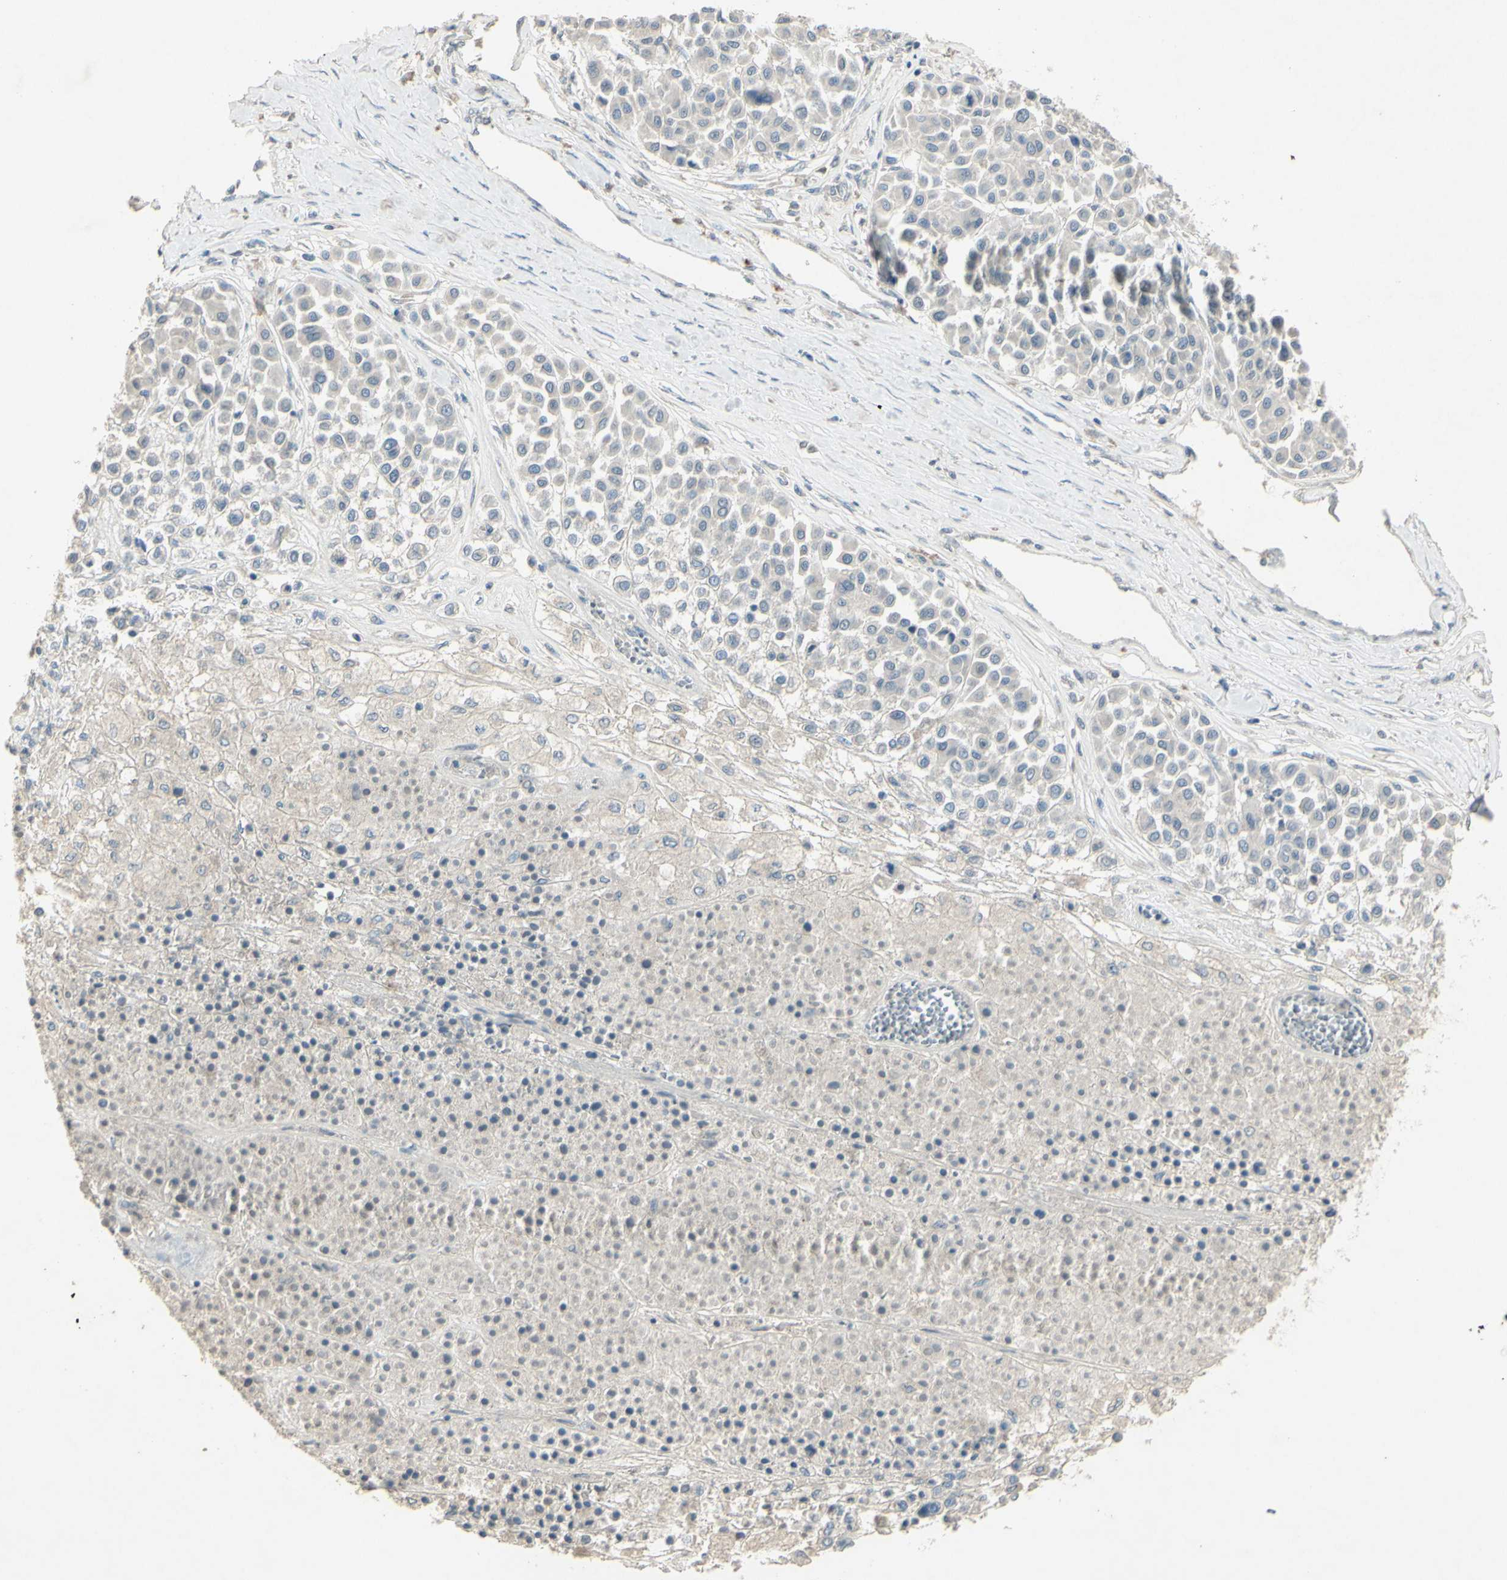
{"staining": {"intensity": "negative", "quantity": "none", "location": "none"}, "tissue": "melanoma", "cell_type": "Tumor cells", "image_type": "cancer", "snomed": [{"axis": "morphology", "description": "Malignant melanoma, Metastatic site"}, {"axis": "topography", "description": "Soft tissue"}], "caption": "Malignant melanoma (metastatic site) was stained to show a protein in brown. There is no significant positivity in tumor cells.", "gene": "TIMM21", "patient": {"sex": "male", "age": 41}}